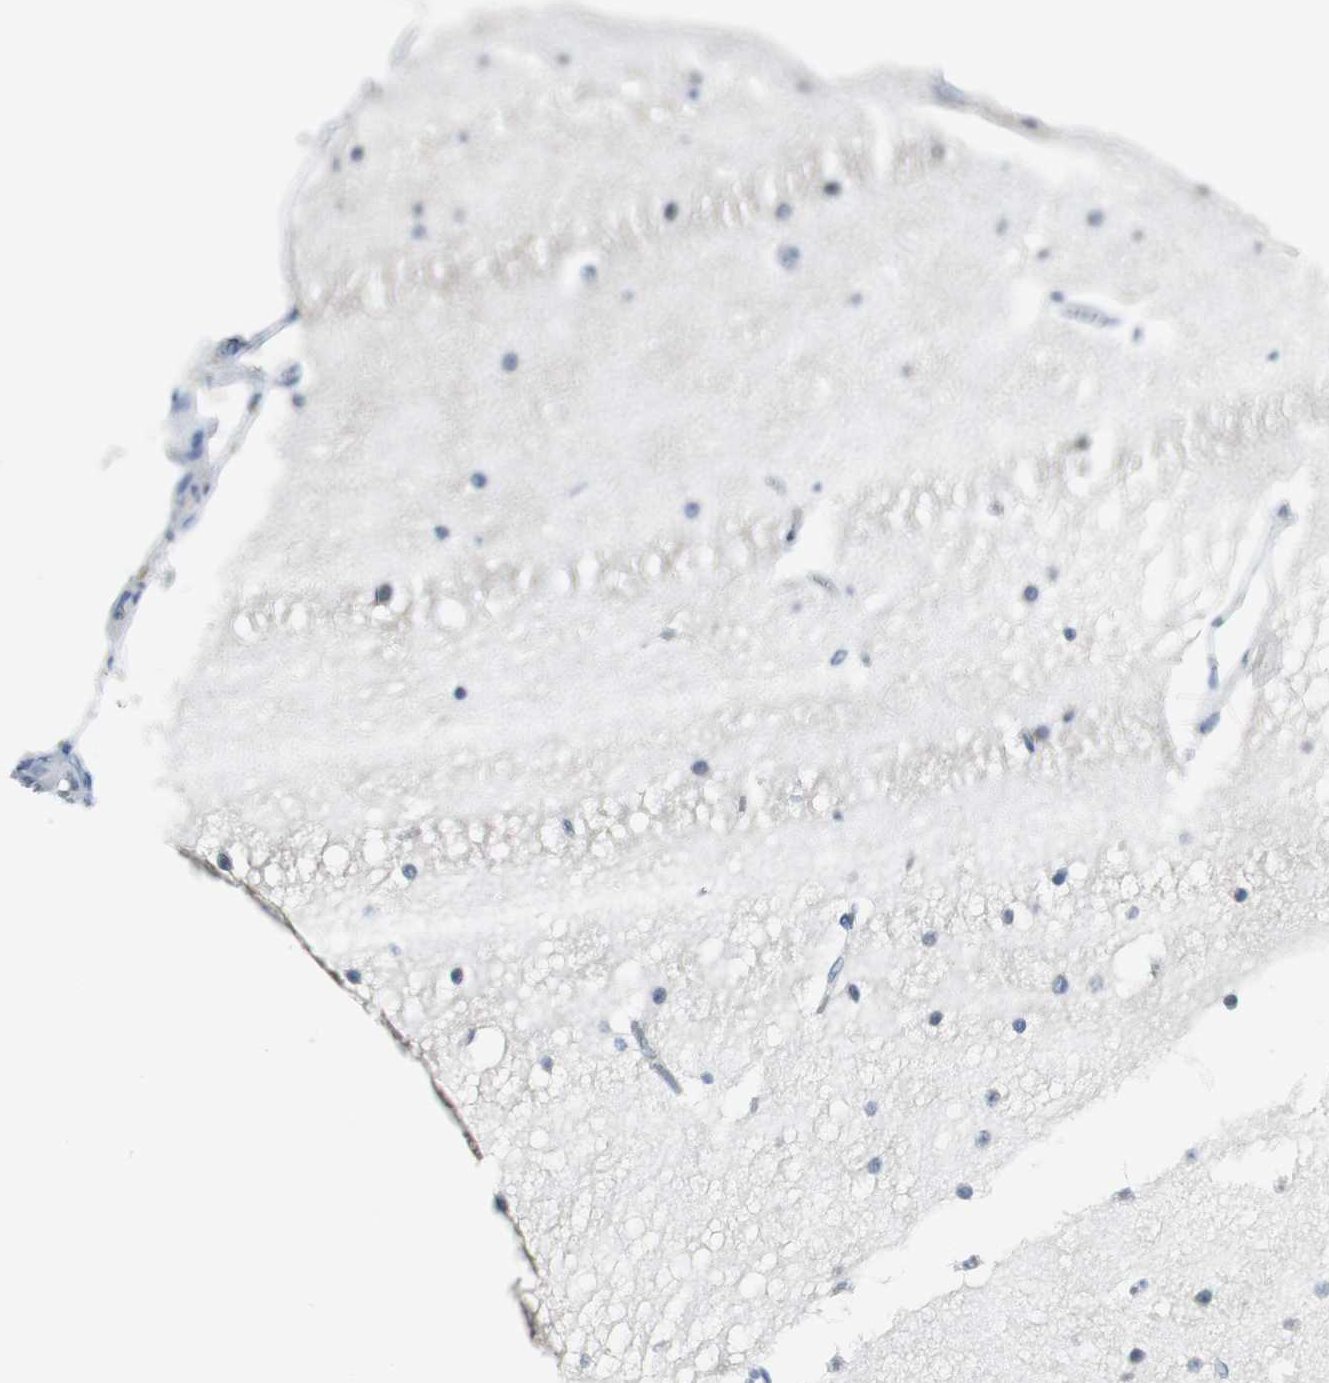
{"staining": {"intensity": "negative", "quantity": "none", "location": "none"}, "tissue": "cerebellum", "cell_type": "Cells in molecular layer", "image_type": "normal", "snomed": [{"axis": "morphology", "description": "Normal tissue, NOS"}, {"axis": "topography", "description": "Cerebellum"}], "caption": "Immunohistochemistry (IHC) image of unremarkable cerebellum stained for a protein (brown), which displays no expression in cells in molecular layer.", "gene": "FBP1", "patient": {"sex": "female", "age": 54}}